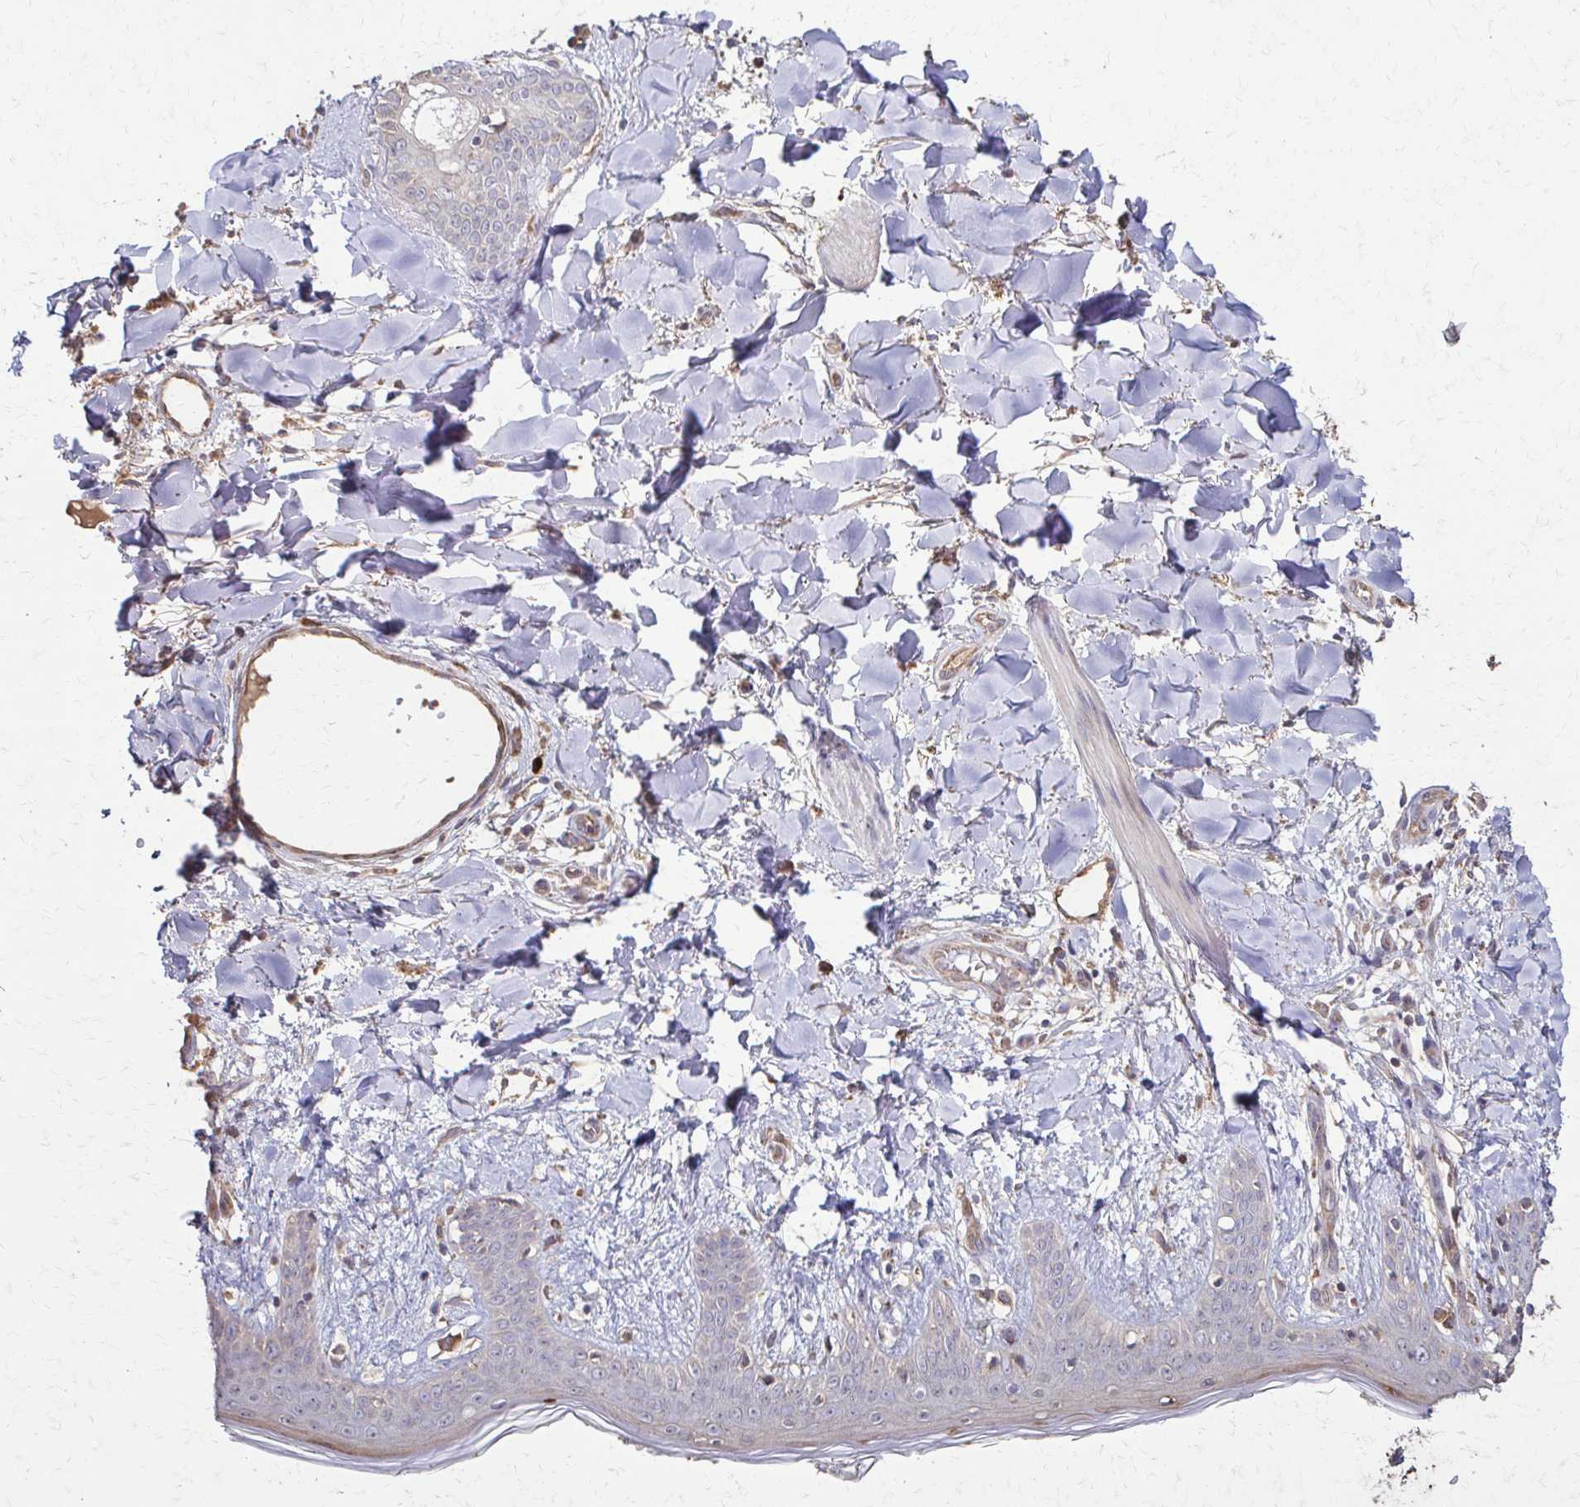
{"staining": {"intensity": "weak", "quantity": "<25%", "location": "cytoplasmic/membranous"}, "tissue": "skin", "cell_type": "Fibroblasts", "image_type": "normal", "snomed": [{"axis": "morphology", "description": "Normal tissue, NOS"}, {"axis": "topography", "description": "Skin"}], "caption": "An IHC photomicrograph of unremarkable skin is shown. There is no staining in fibroblasts of skin.", "gene": "IL18BP", "patient": {"sex": "female", "age": 34}}